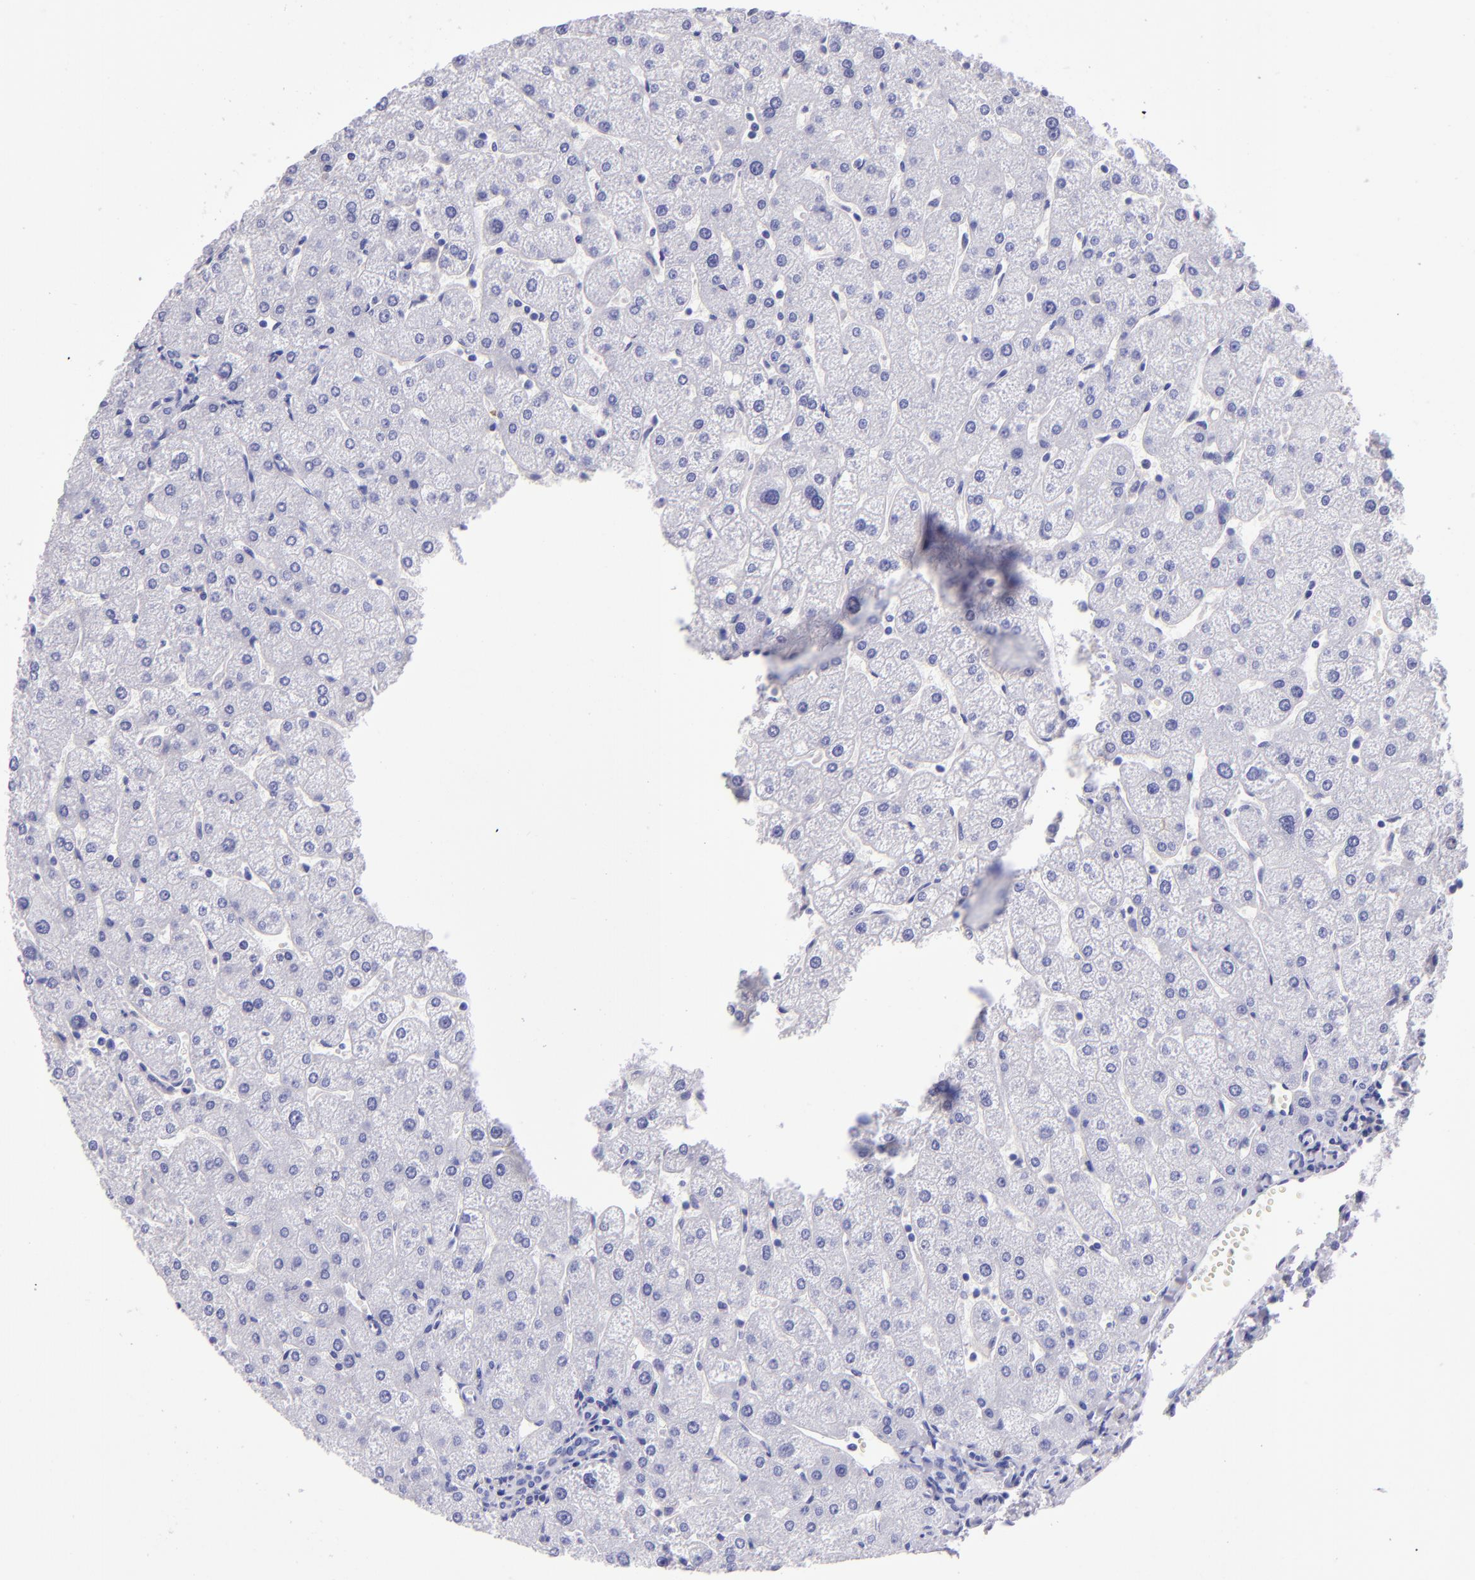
{"staining": {"intensity": "negative", "quantity": "none", "location": "none"}, "tissue": "liver", "cell_type": "Cholangiocytes", "image_type": "normal", "snomed": [{"axis": "morphology", "description": "Normal tissue, NOS"}, {"axis": "topography", "description": "Liver"}], "caption": "Immunohistochemical staining of normal liver demonstrates no significant staining in cholangiocytes. (DAB (3,3'-diaminobenzidine) immunohistochemistry, high magnification).", "gene": "TYRP1", "patient": {"sex": "male", "age": 67}}